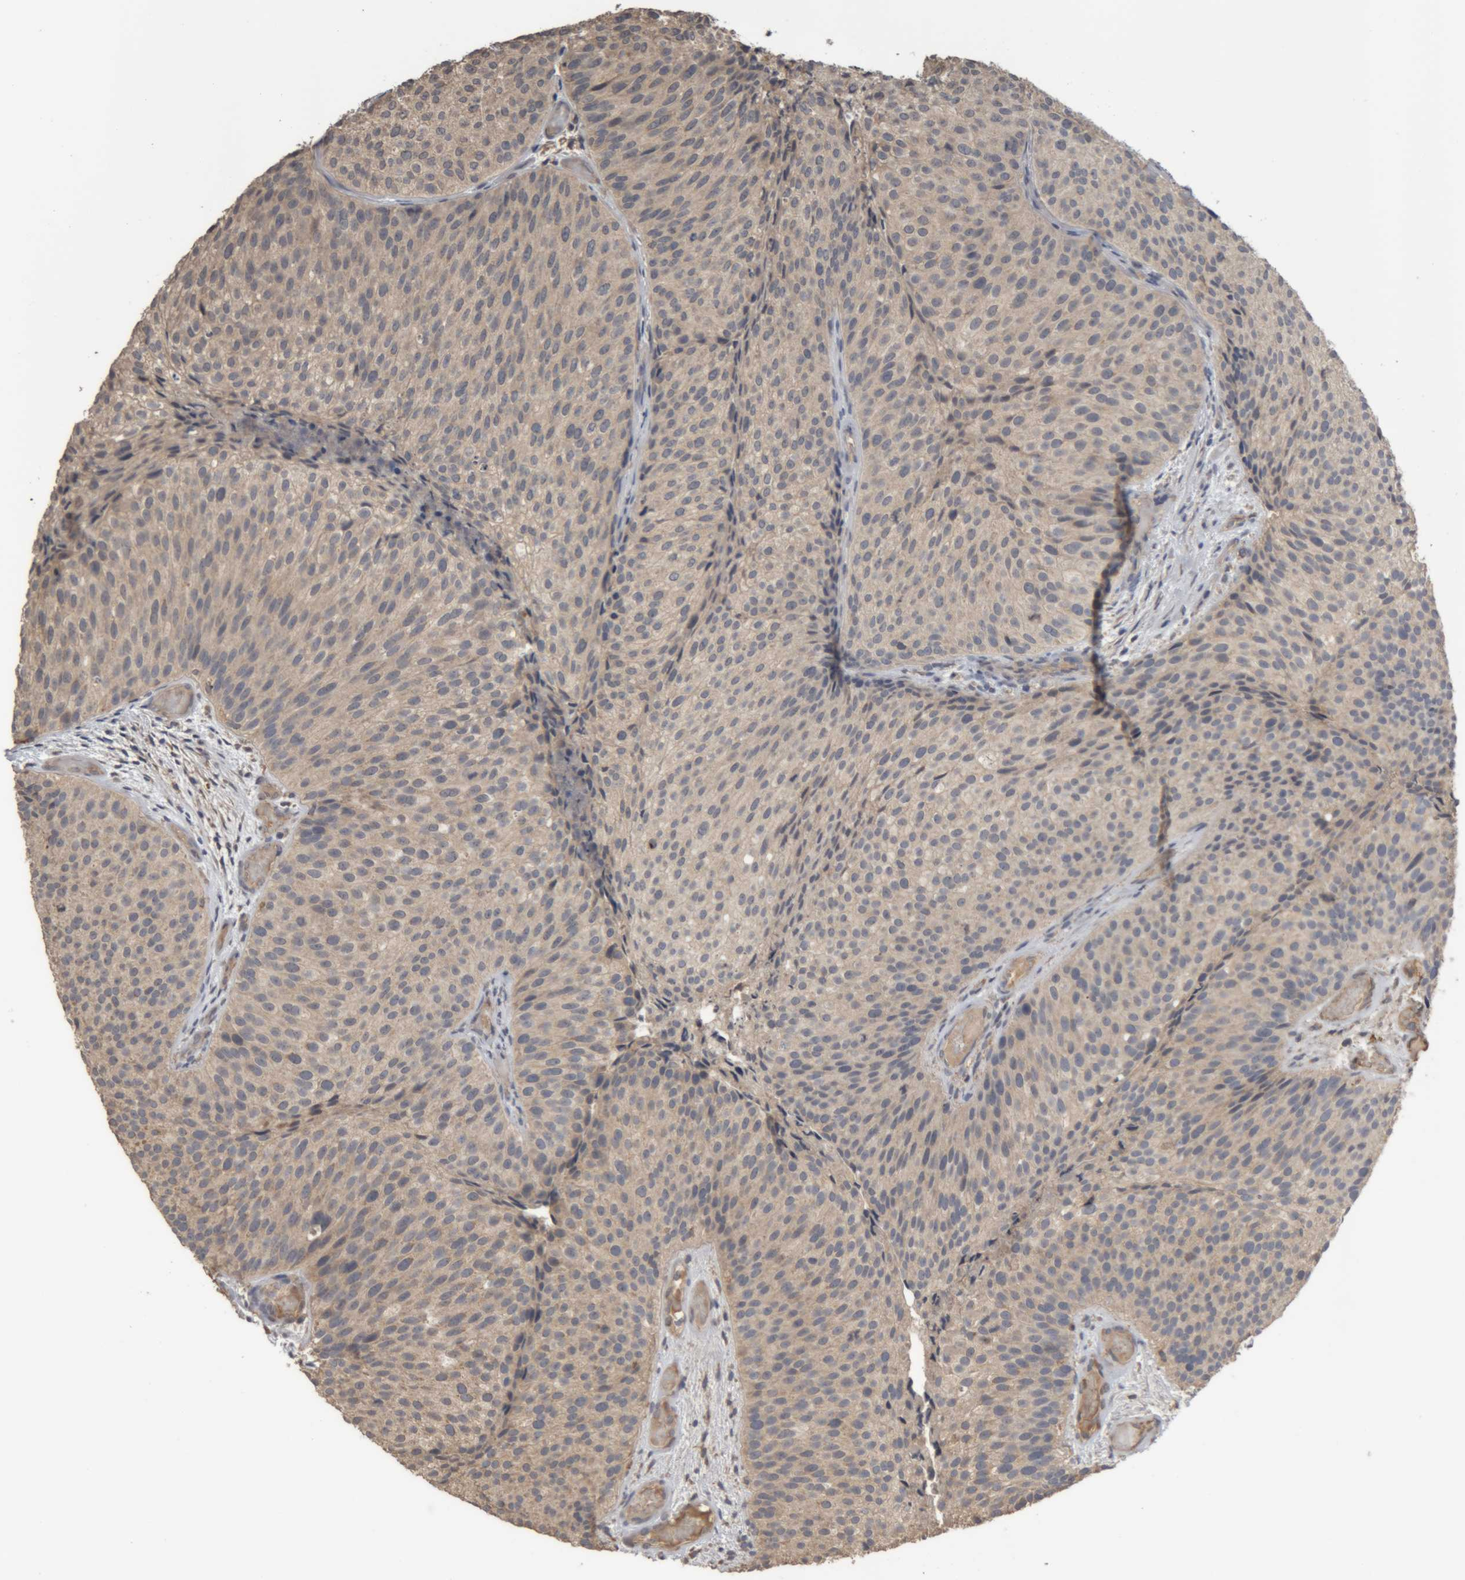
{"staining": {"intensity": "negative", "quantity": "none", "location": "none"}, "tissue": "urothelial cancer", "cell_type": "Tumor cells", "image_type": "cancer", "snomed": [{"axis": "morphology", "description": "Urothelial carcinoma, Low grade"}, {"axis": "topography", "description": "Urinary bladder"}], "caption": "Tumor cells show no significant positivity in urothelial cancer.", "gene": "TMED7", "patient": {"sex": "male", "age": 86}}